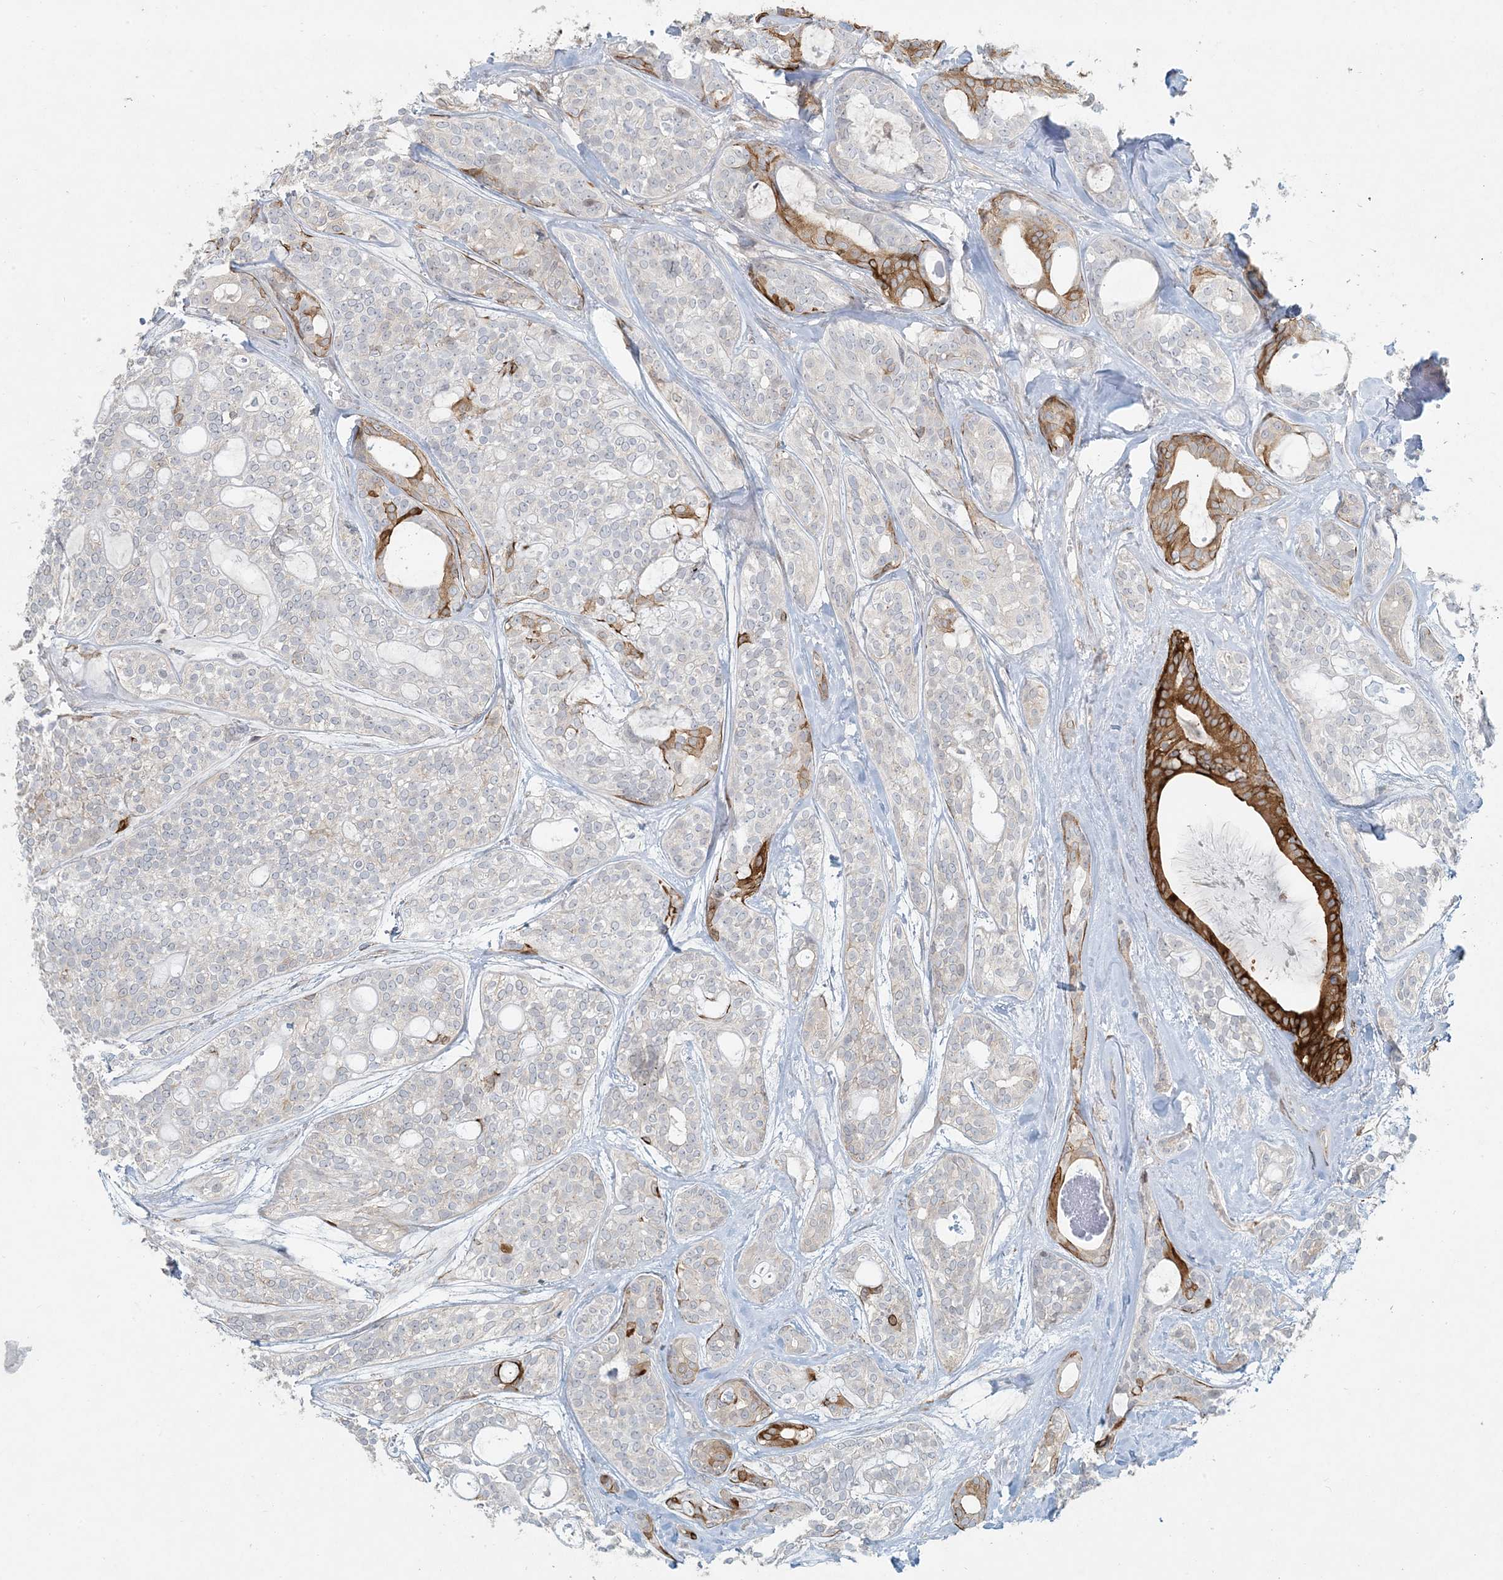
{"staining": {"intensity": "moderate", "quantity": "<25%", "location": "cytoplasmic/membranous"}, "tissue": "head and neck cancer", "cell_type": "Tumor cells", "image_type": "cancer", "snomed": [{"axis": "morphology", "description": "Adenocarcinoma, NOS"}, {"axis": "topography", "description": "Head-Neck"}], "caption": "Immunohistochemical staining of head and neck adenocarcinoma shows low levels of moderate cytoplasmic/membranous protein positivity in about <25% of tumor cells.", "gene": "BCORL1", "patient": {"sex": "male", "age": 66}}